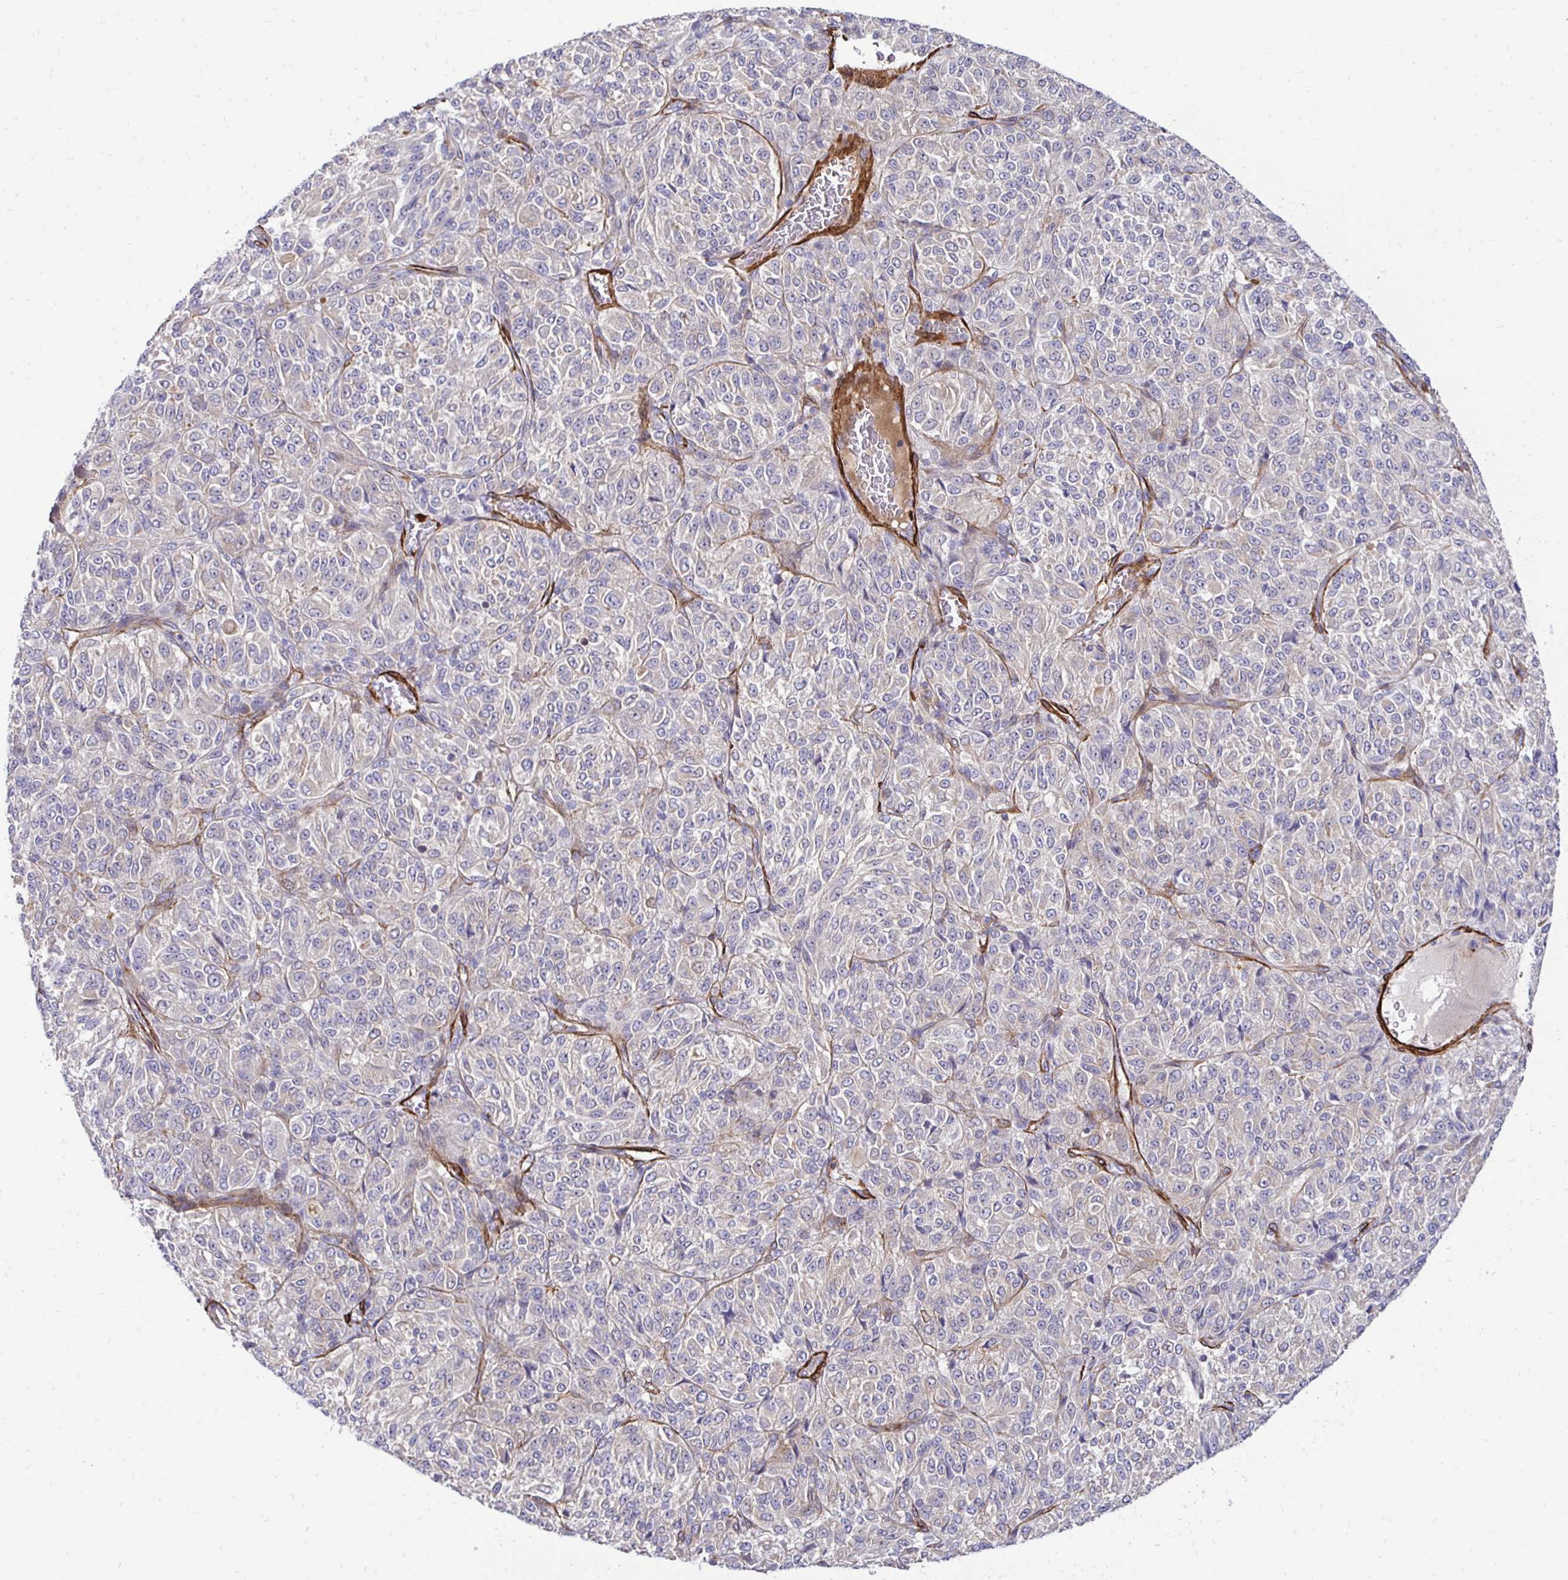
{"staining": {"intensity": "negative", "quantity": "none", "location": "none"}, "tissue": "melanoma", "cell_type": "Tumor cells", "image_type": "cancer", "snomed": [{"axis": "morphology", "description": "Malignant melanoma, Metastatic site"}, {"axis": "topography", "description": "Brain"}], "caption": "Image shows no significant protein positivity in tumor cells of melanoma. (DAB immunohistochemistry (IHC) visualized using brightfield microscopy, high magnification).", "gene": "CTPS1", "patient": {"sex": "female", "age": 56}}